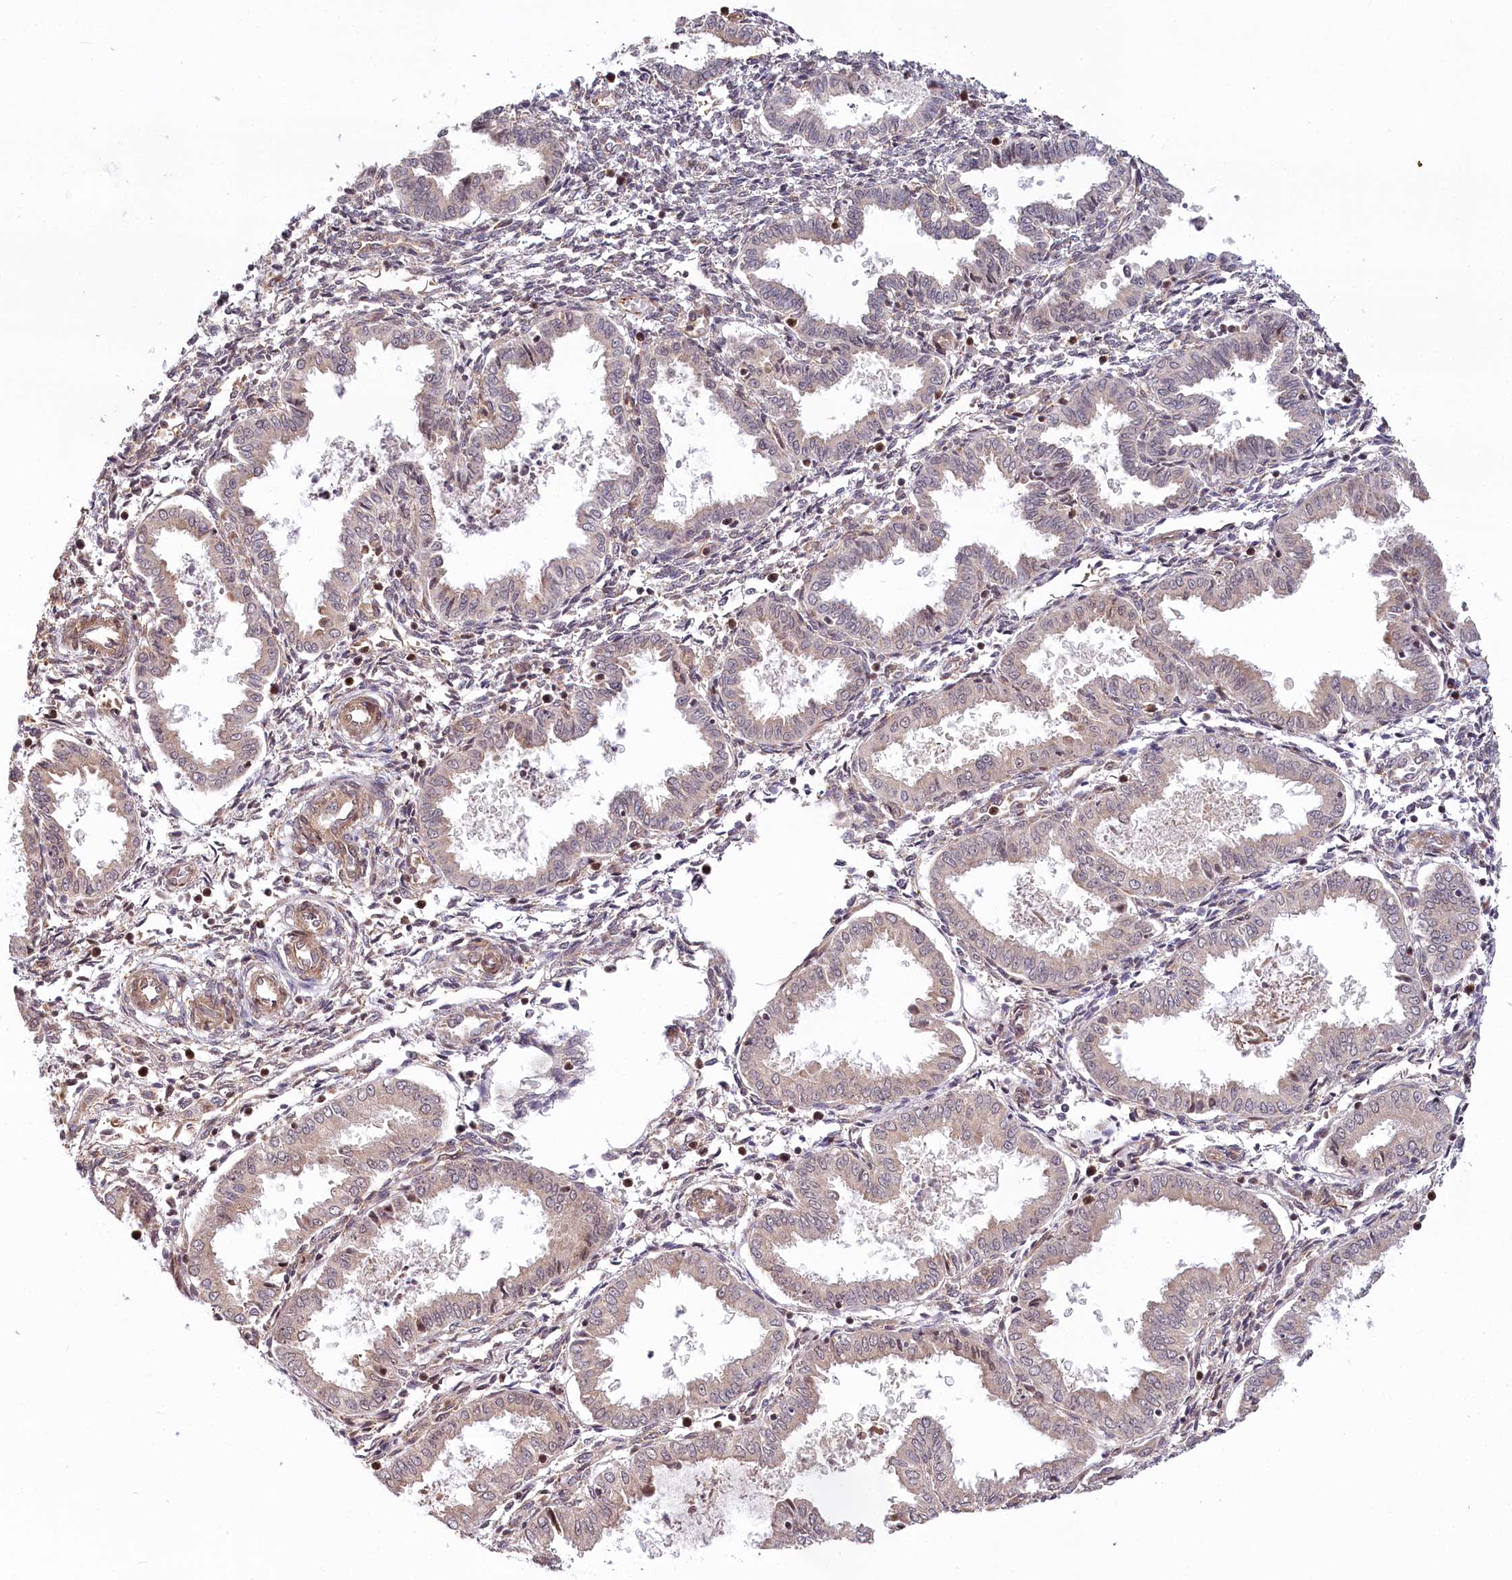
{"staining": {"intensity": "moderate", "quantity": "25%-75%", "location": "cytoplasmic/membranous"}, "tissue": "endometrium", "cell_type": "Cells in endometrial stroma", "image_type": "normal", "snomed": [{"axis": "morphology", "description": "Normal tissue, NOS"}, {"axis": "topography", "description": "Endometrium"}], "caption": "This photomicrograph shows IHC staining of unremarkable endometrium, with medium moderate cytoplasmic/membranous expression in approximately 25%-75% of cells in endometrial stroma.", "gene": "CEP70", "patient": {"sex": "female", "age": 33}}